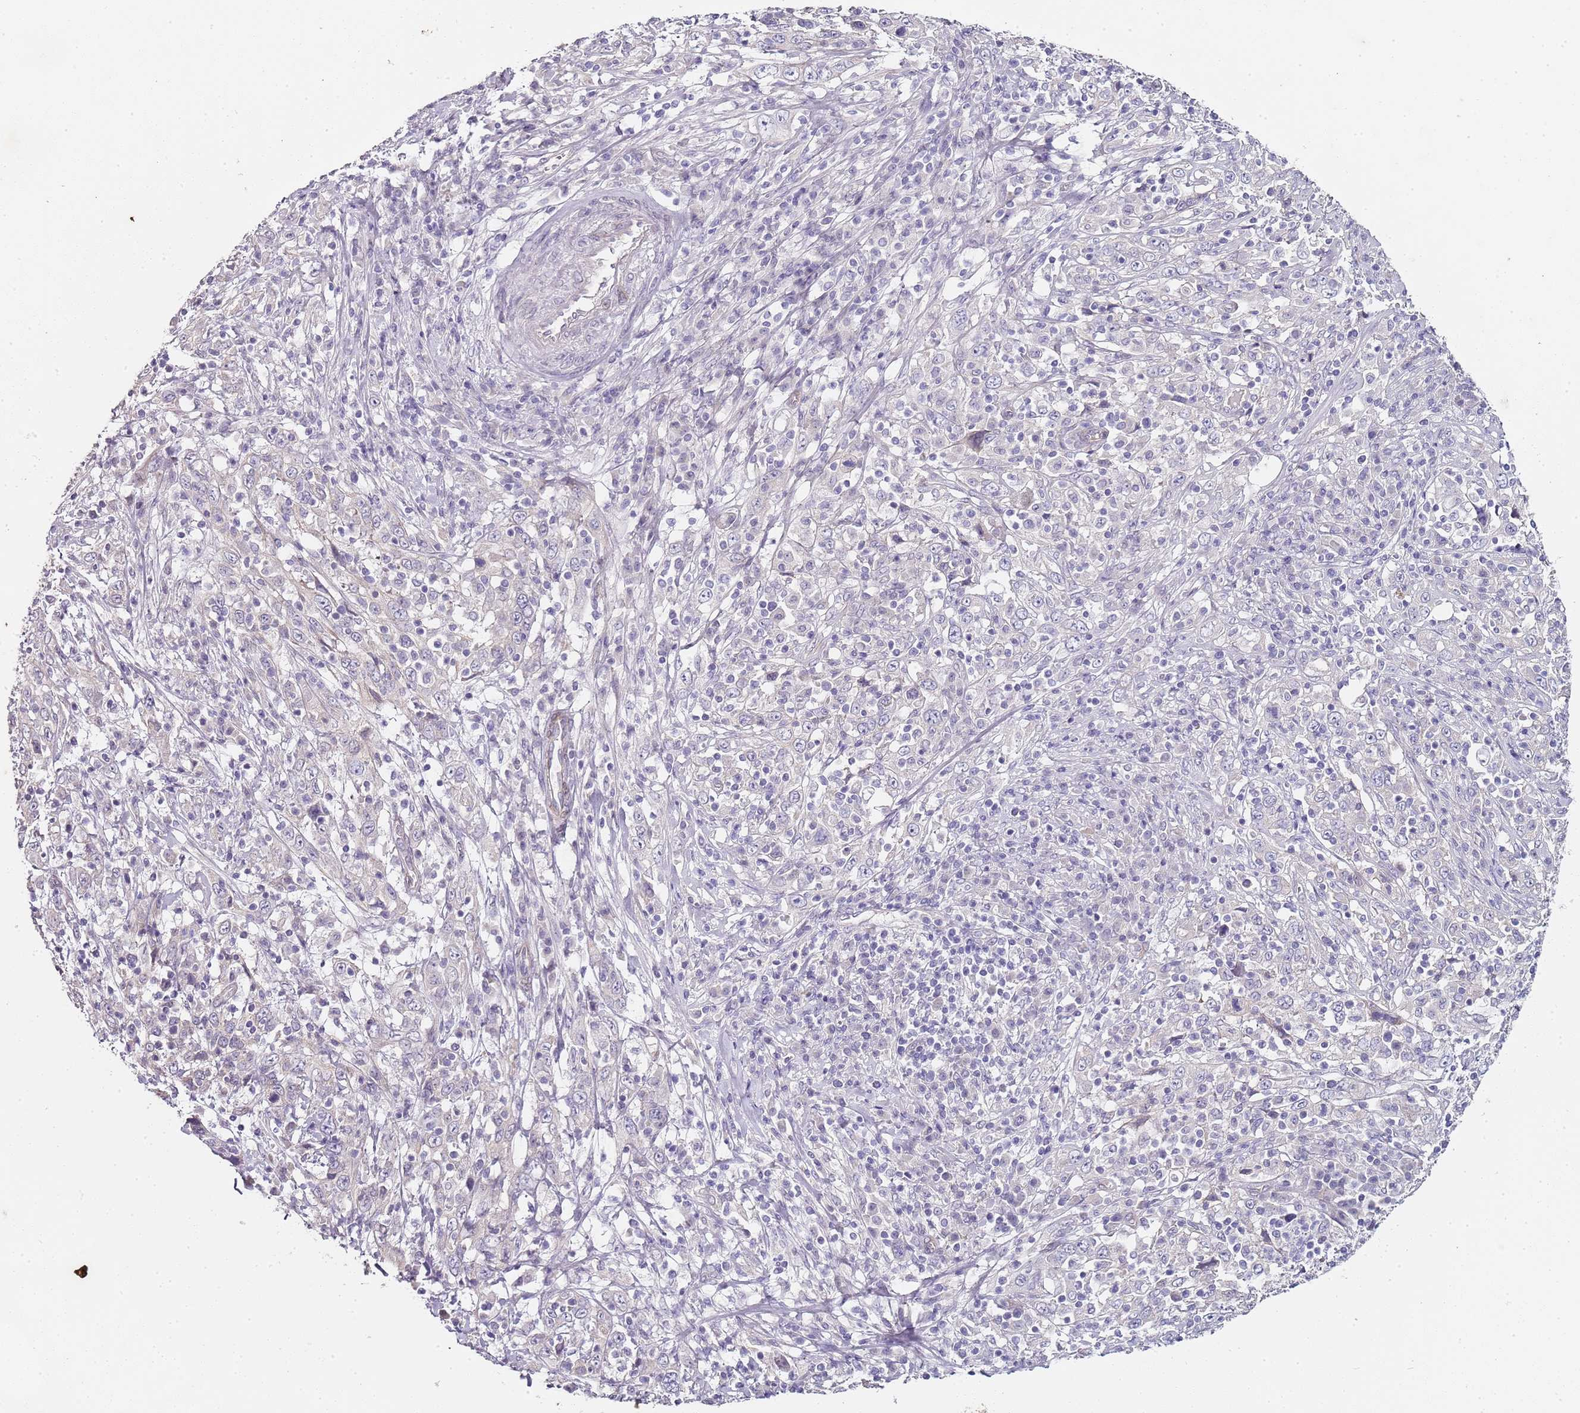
{"staining": {"intensity": "negative", "quantity": "none", "location": "none"}, "tissue": "cervical cancer", "cell_type": "Tumor cells", "image_type": "cancer", "snomed": [{"axis": "morphology", "description": "Squamous cell carcinoma, NOS"}, {"axis": "topography", "description": "Cervix"}], "caption": "The micrograph exhibits no significant staining in tumor cells of cervical squamous cell carcinoma.", "gene": "TBC1D9", "patient": {"sex": "female", "age": 46}}